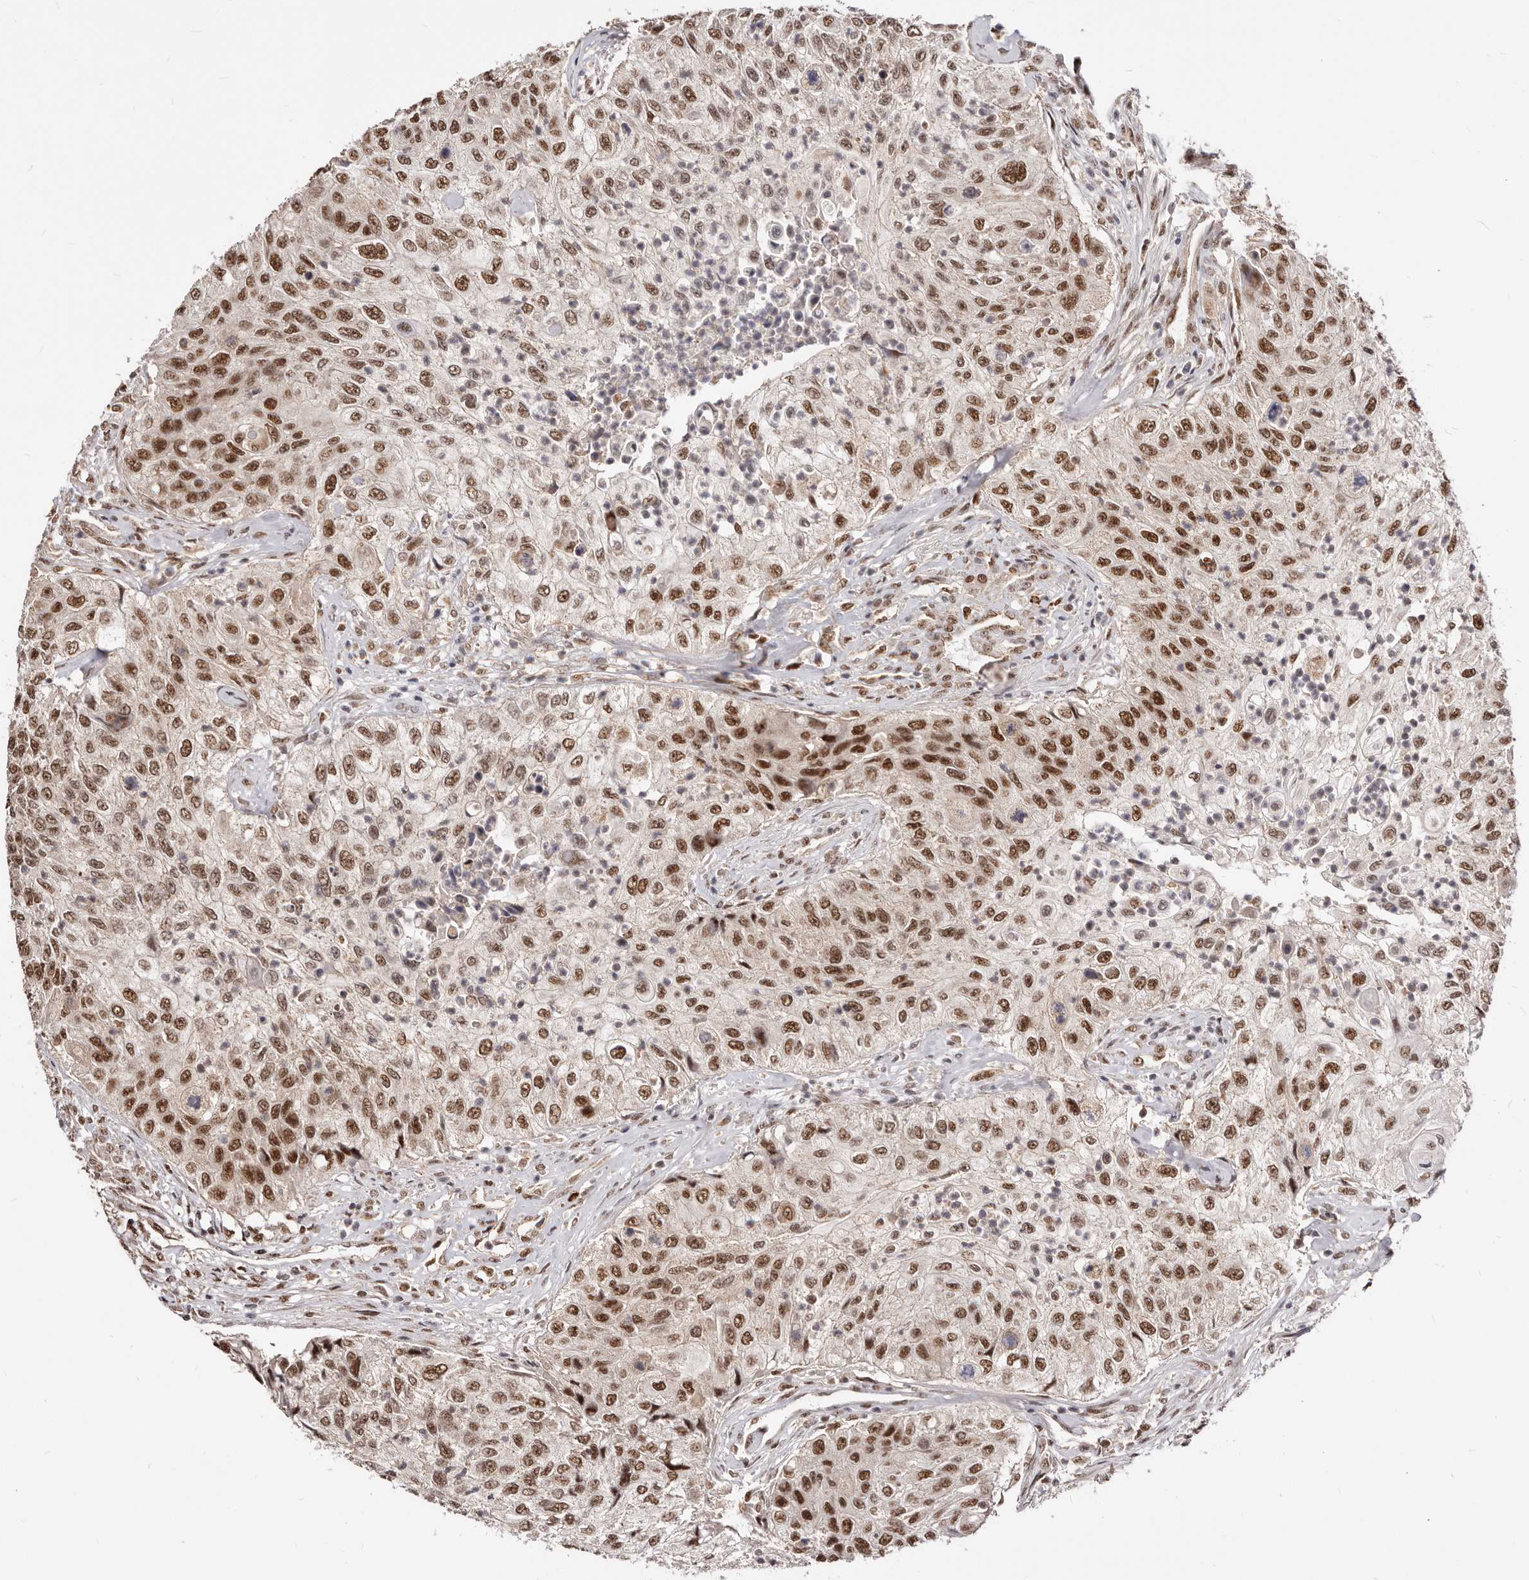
{"staining": {"intensity": "strong", "quantity": "25%-75%", "location": "cytoplasmic/membranous,nuclear"}, "tissue": "urothelial cancer", "cell_type": "Tumor cells", "image_type": "cancer", "snomed": [{"axis": "morphology", "description": "Urothelial carcinoma, High grade"}, {"axis": "topography", "description": "Urinary bladder"}], "caption": "IHC (DAB) staining of urothelial cancer displays strong cytoplasmic/membranous and nuclear protein positivity in about 25%-75% of tumor cells. (DAB (3,3'-diaminobenzidine) = brown stain, brightfield microscopy at high magnification).", "gene": "SEC14L1", "patient": {"sex": "female", "age": 60}}